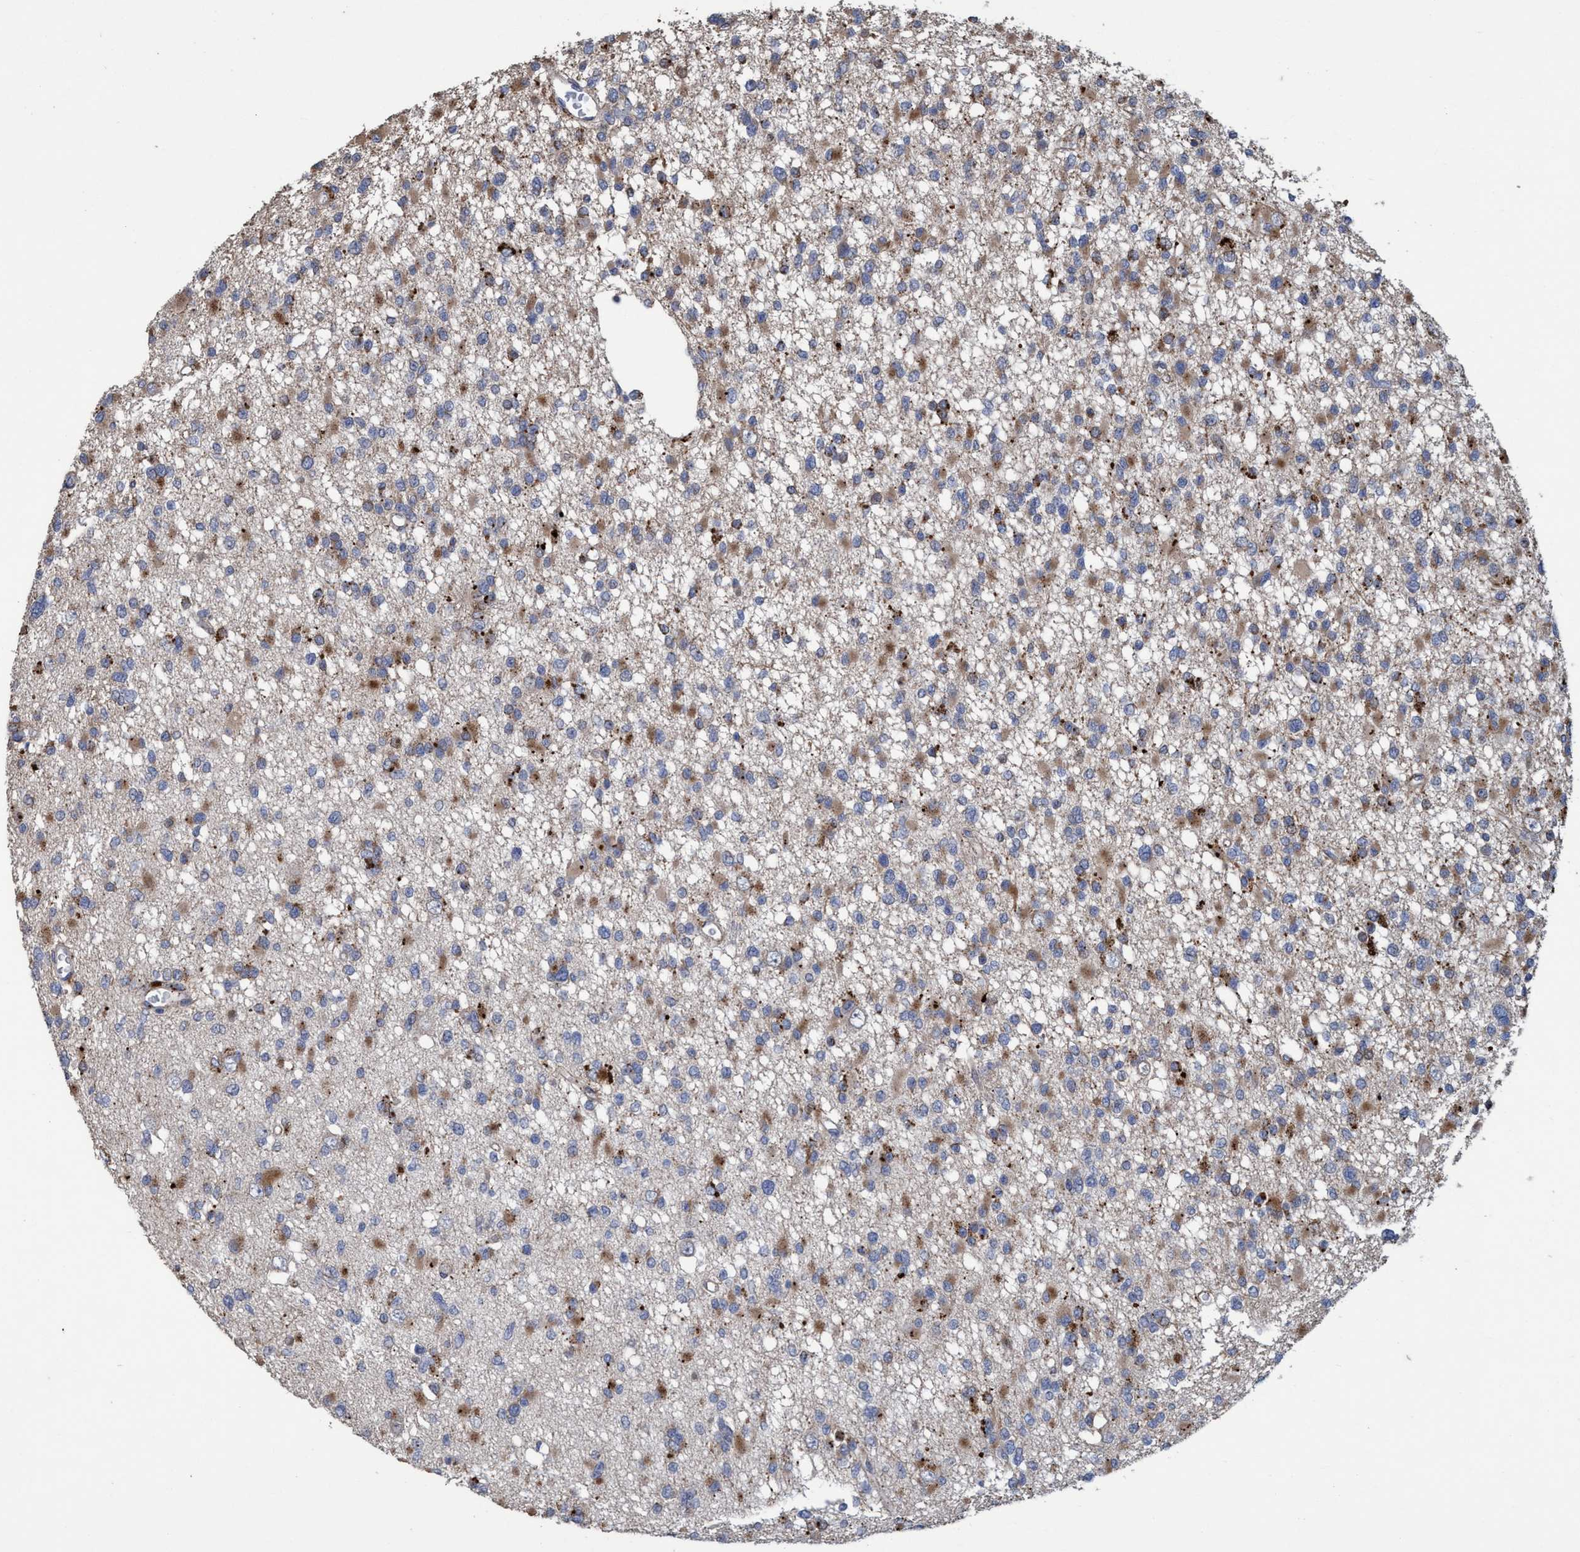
{"staining": {"intensity": "moderate", "quantity": ">75%", "location": "cytoplasmic/membranous"}, "tissue": "glioma", "cell_type": "Tumor cells", "image_type": "cancer", "snomed": [{"axis": "morphology", "description": "Glioma, malignant, Low grade"}, {"axis": "topography", "description": "Brain"}], "caption": "This photomicrograph demonstrates glioma stained with immunohistochemistry (IHC) to label a protein in brown. The cytoplasmic/membranous of tumor cells show moderate positivity for the protein. Nuclei are counter-stained blue.", "gene": "BBS9", "patient": {"sex": "female", "age": 22}}